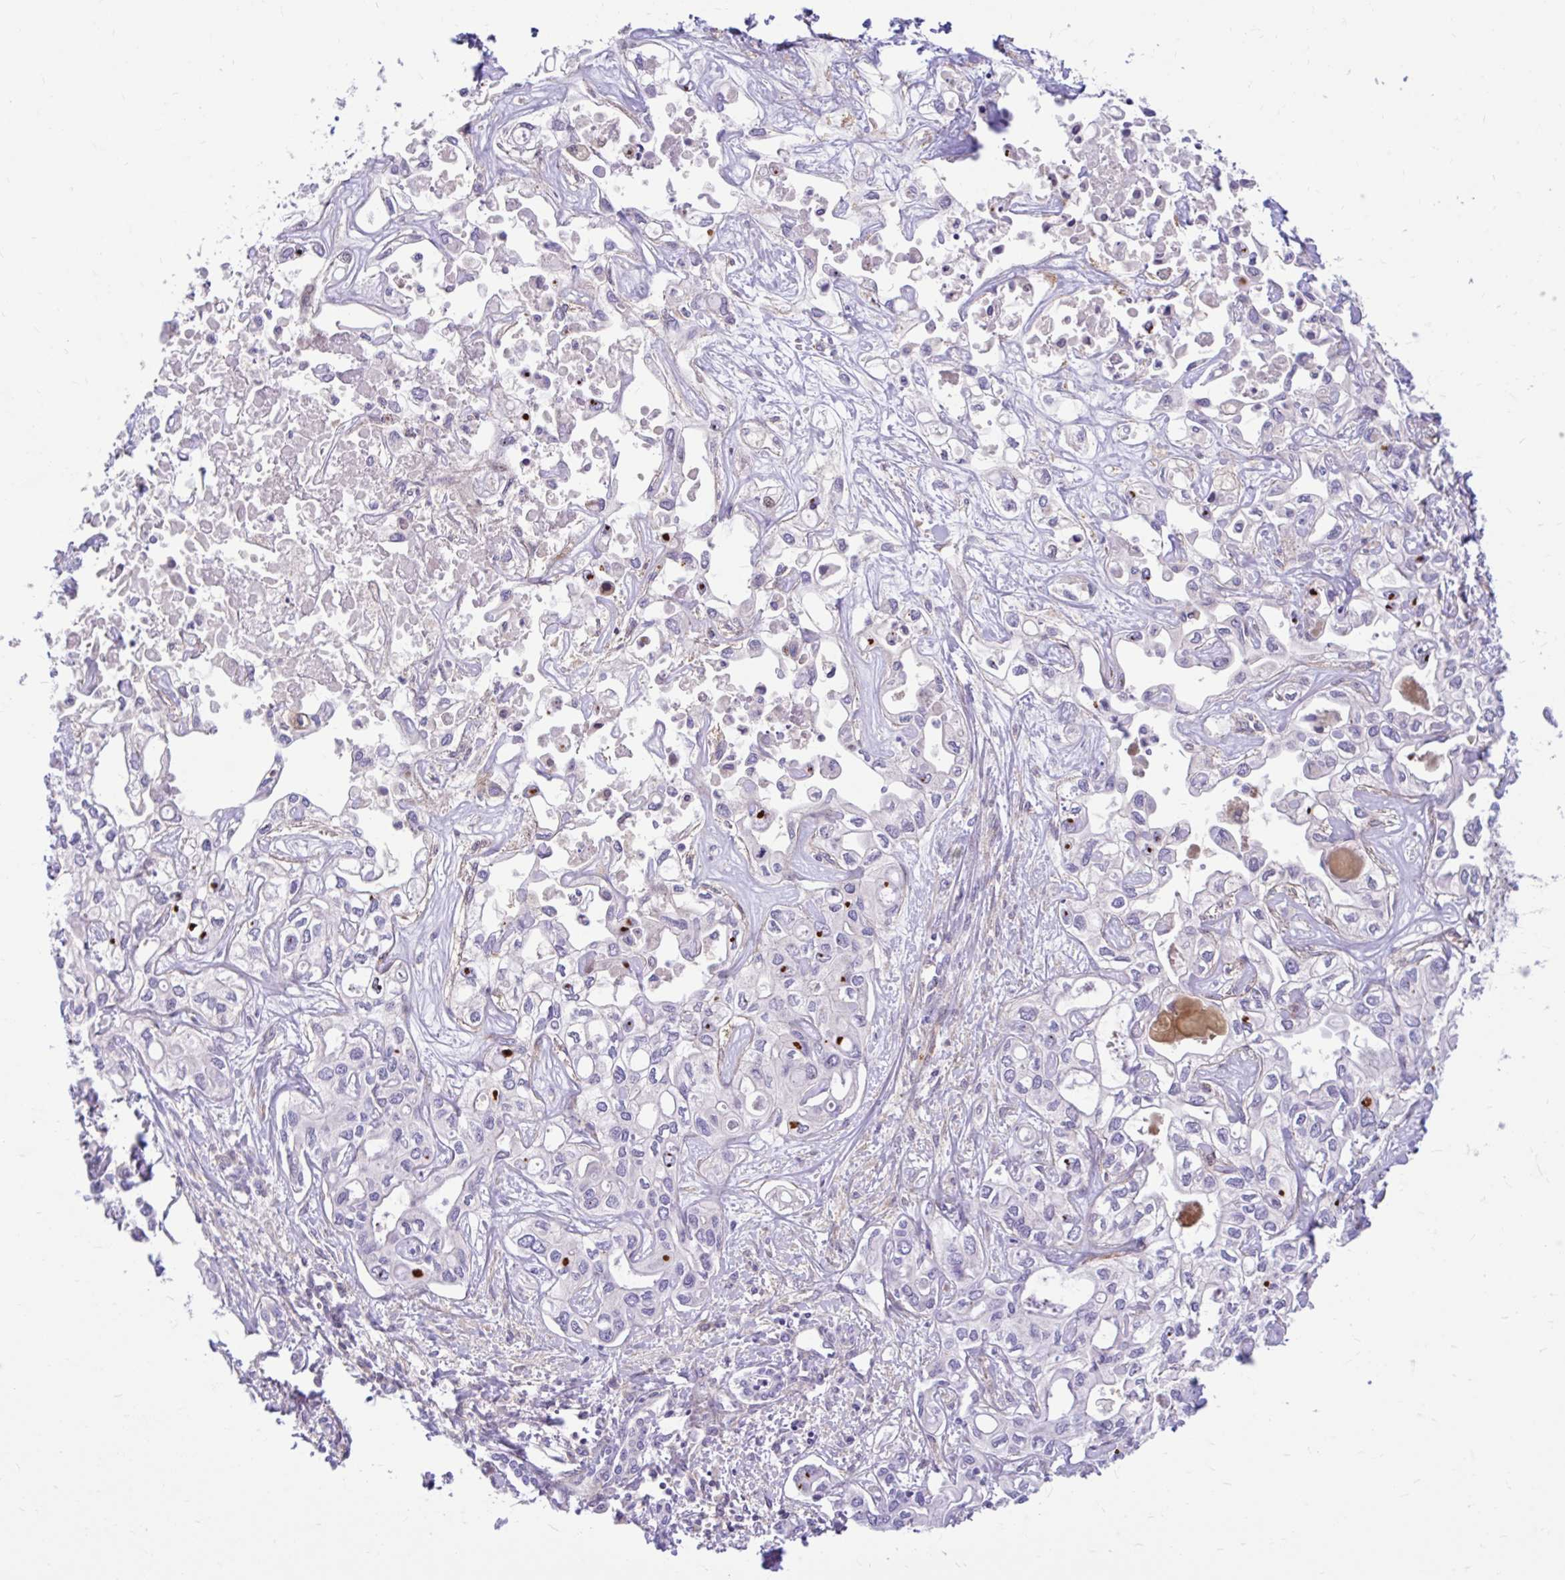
{"staining": {"intensity": "negative", "quantity": "none", "location": "none"}, "tissue": "liver cancer", "cell_type": "Tumor cells", "image_type": "cancer", "snomed": [{"axis": "morphology", "description": "Cholangiocarcinoma"}, {"axis": "topography", "description": "Liver"}], "caption": "High magnification brightfield microscopy of cholangiocarcinoma (liver) stained with DAB (3,3'-diaminobenzidine) (brown) and counterstained with hematoxylin (blue): tumor cells show no significant positivity. (Brightfield microscopy of DAB IHC at high magnification).", "gene": "ESPNL", "patient": {"sex": "female", "age": 64}}